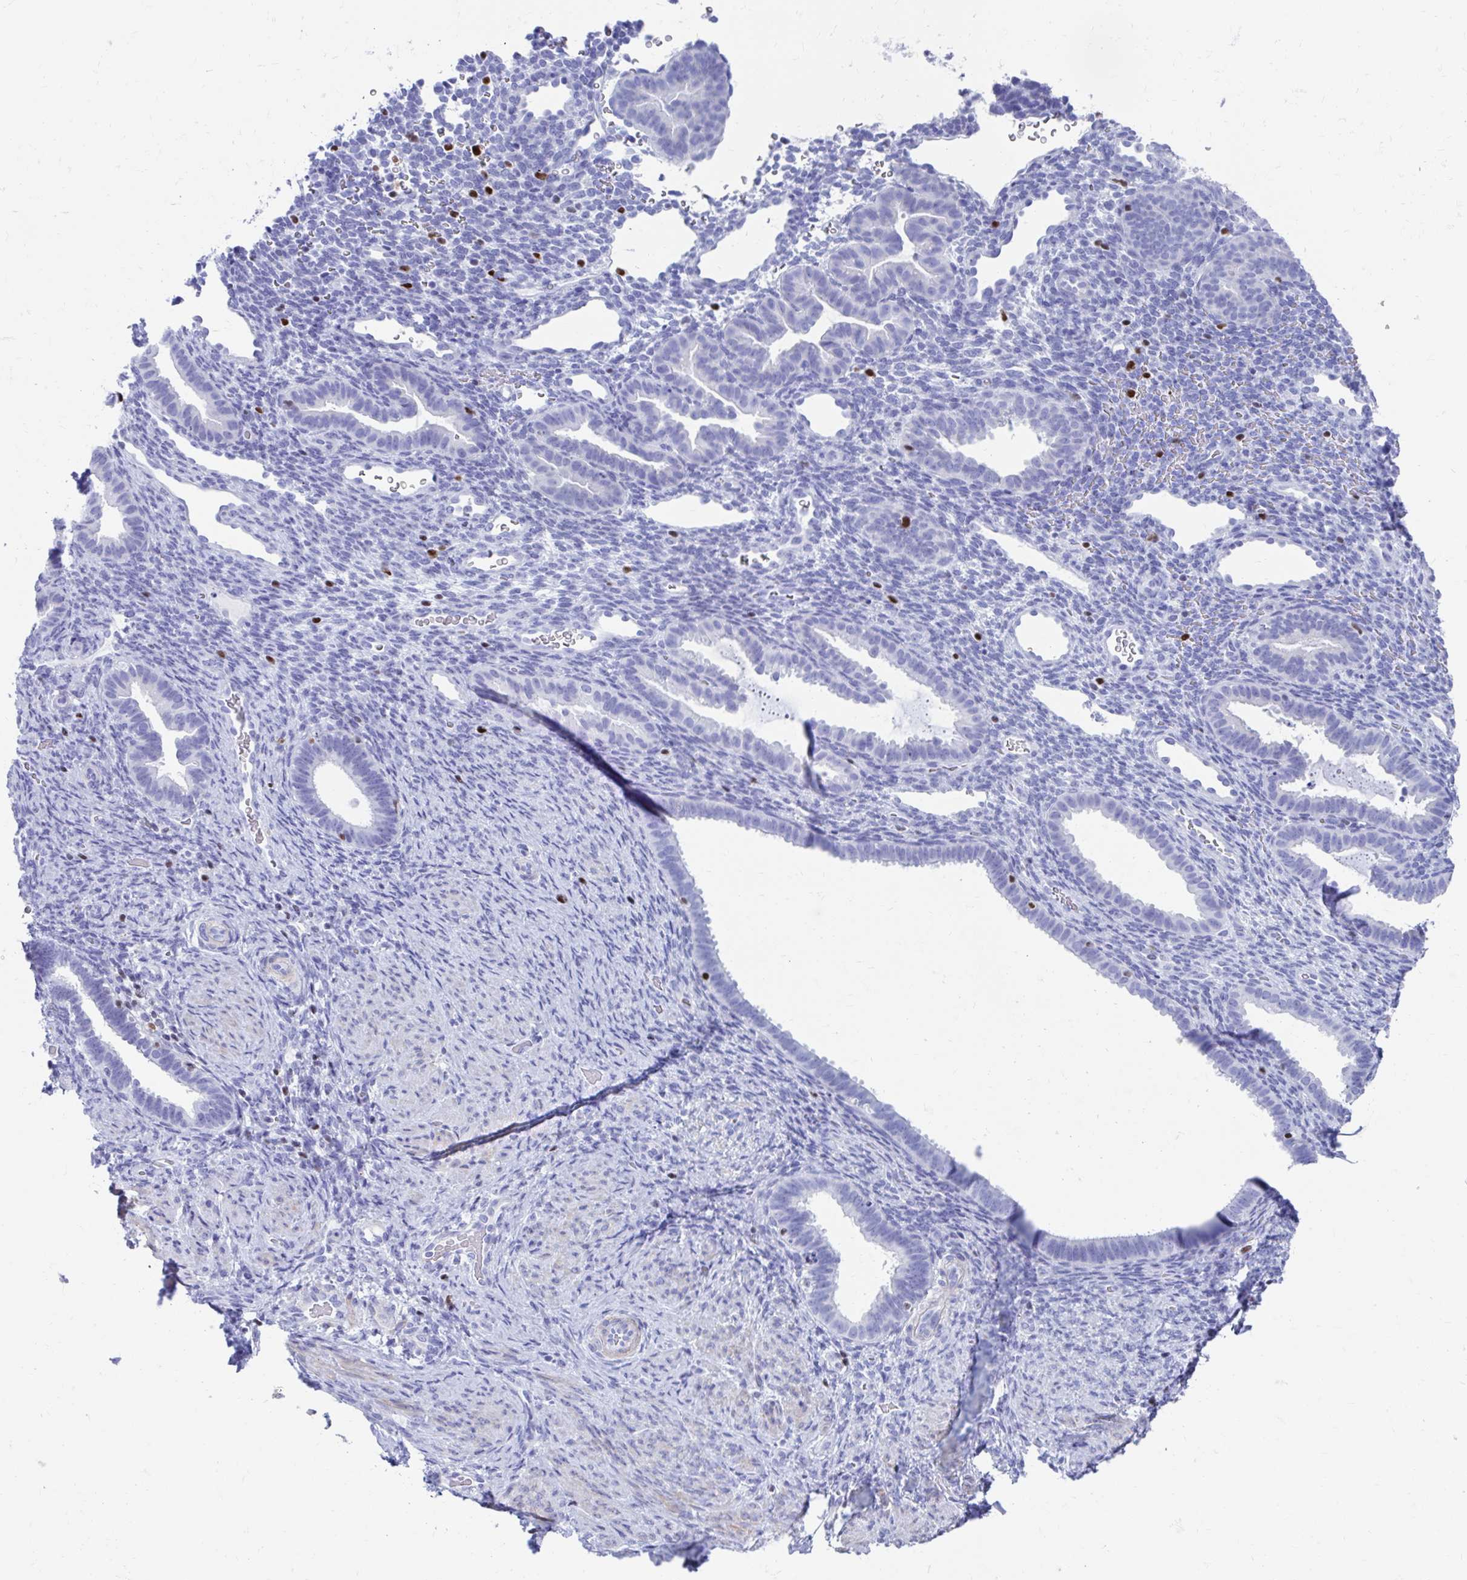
{"staining": {"intensity": "negative", "quantity": "none", "location": "none"}, "tissue": "endometrium", "cell_type": "Cells in endometrial stroma", "image_type": "normal", "snomed": [{"axis": "morphology", "description": "Normal tissue, NOS"}, {"axis": "topography", "description": "Endometrium"}], "caption": "IHC of unremarkable human endometrium reveals no expression in cells in endometrial stroma.", "gene": "RUNX3", "patient": {"sex": "female", "age": 34}}